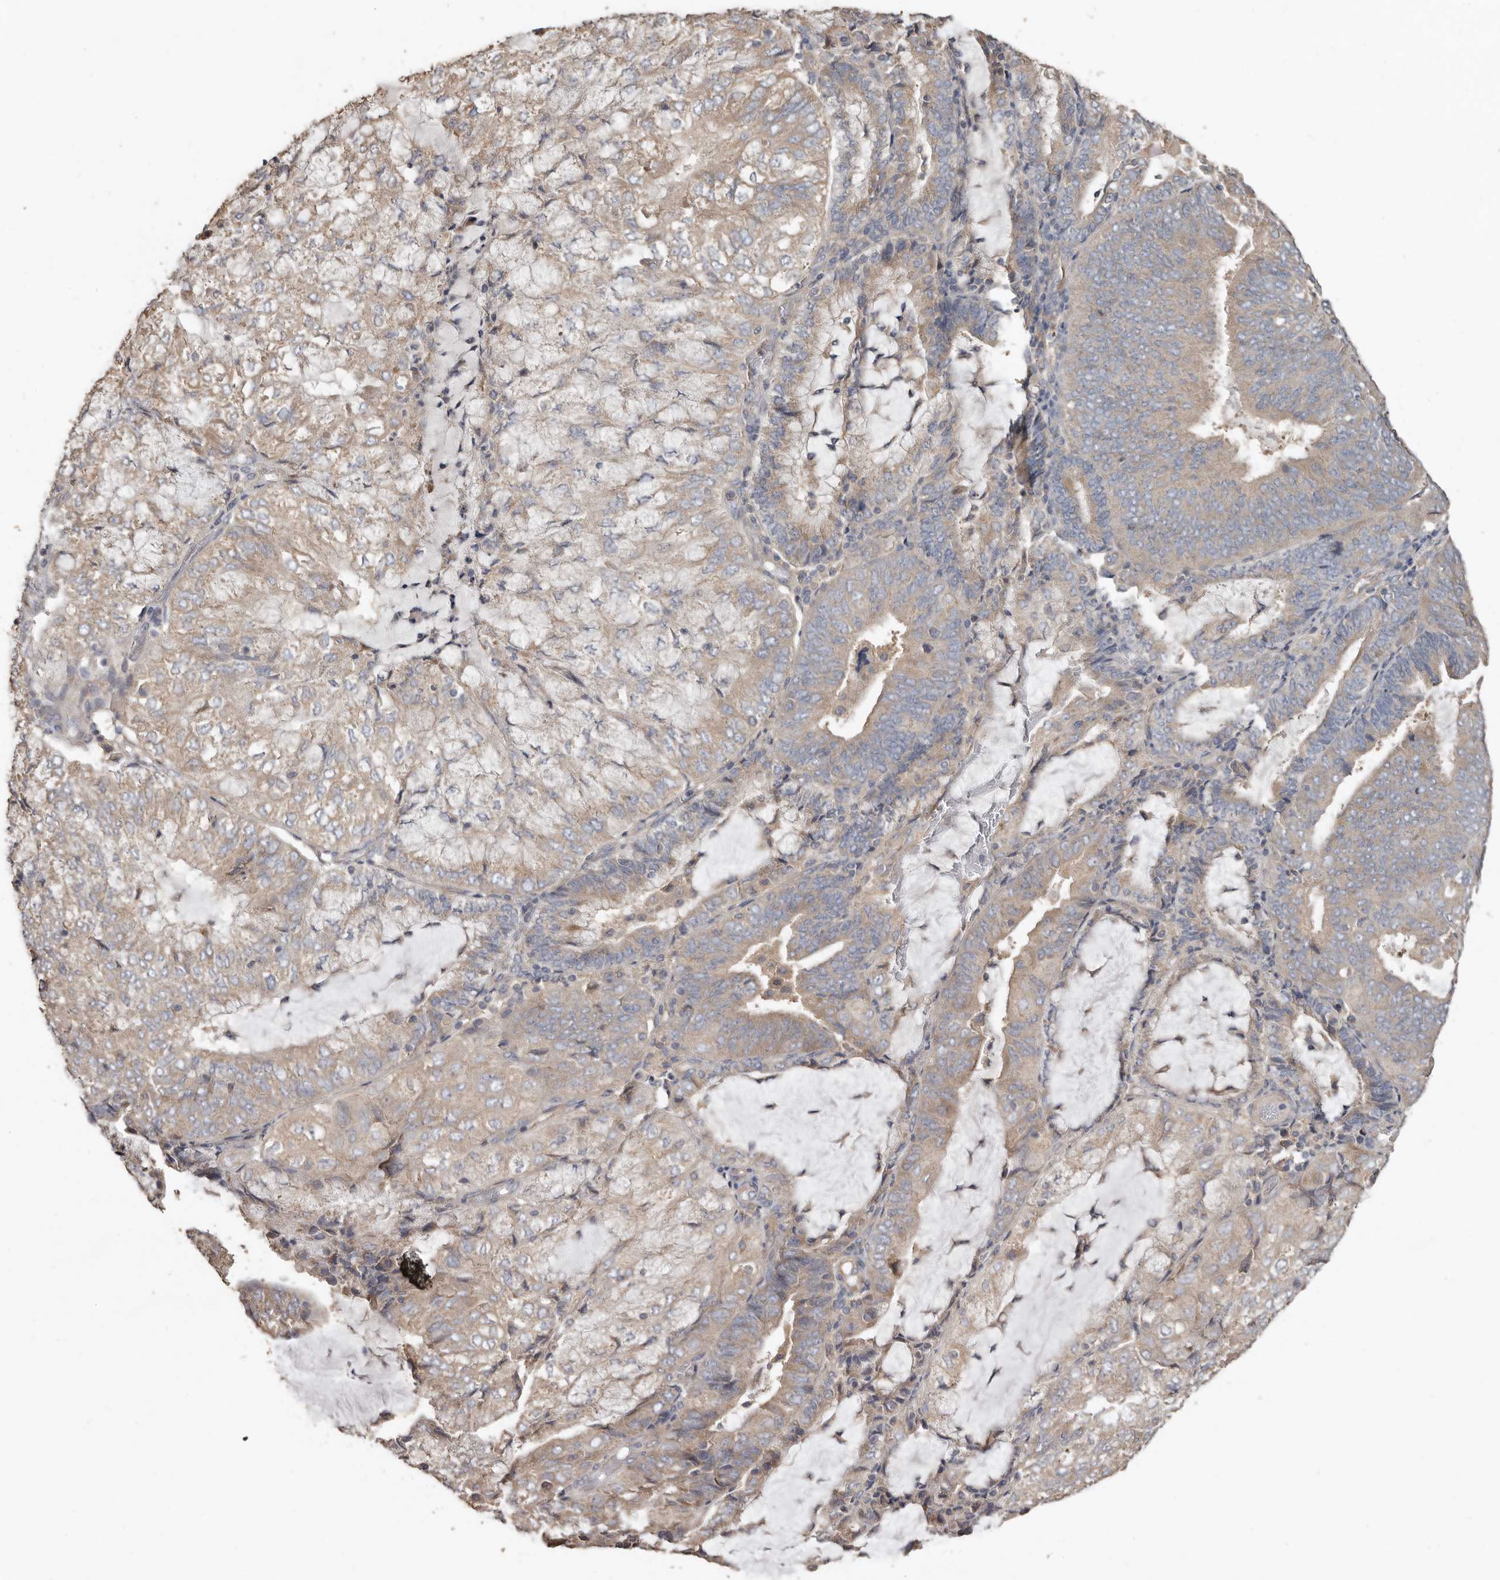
{"staining": {"intensity": "weak", "quantity": ">75%", "location": "cytoplasmic/membranous"}, "tissue": "endometrial cancer", "cell_type": "Tumor cells", "image_type": "cancer", "snomed": [{"axis": "morphology", "description": "Adenocarcinoma, NOS"}, {"axis": "topography", "description": "Endometrium"}], "caption": "DAB immunohistochemical staining of human endometrial cancer (adenocarcinoma) displays weak cytoplasmic/membranous protein staining in about >75% of tumor cells.", "gene": "FLCN", "patient": {"sex": "female", "age": 81}}